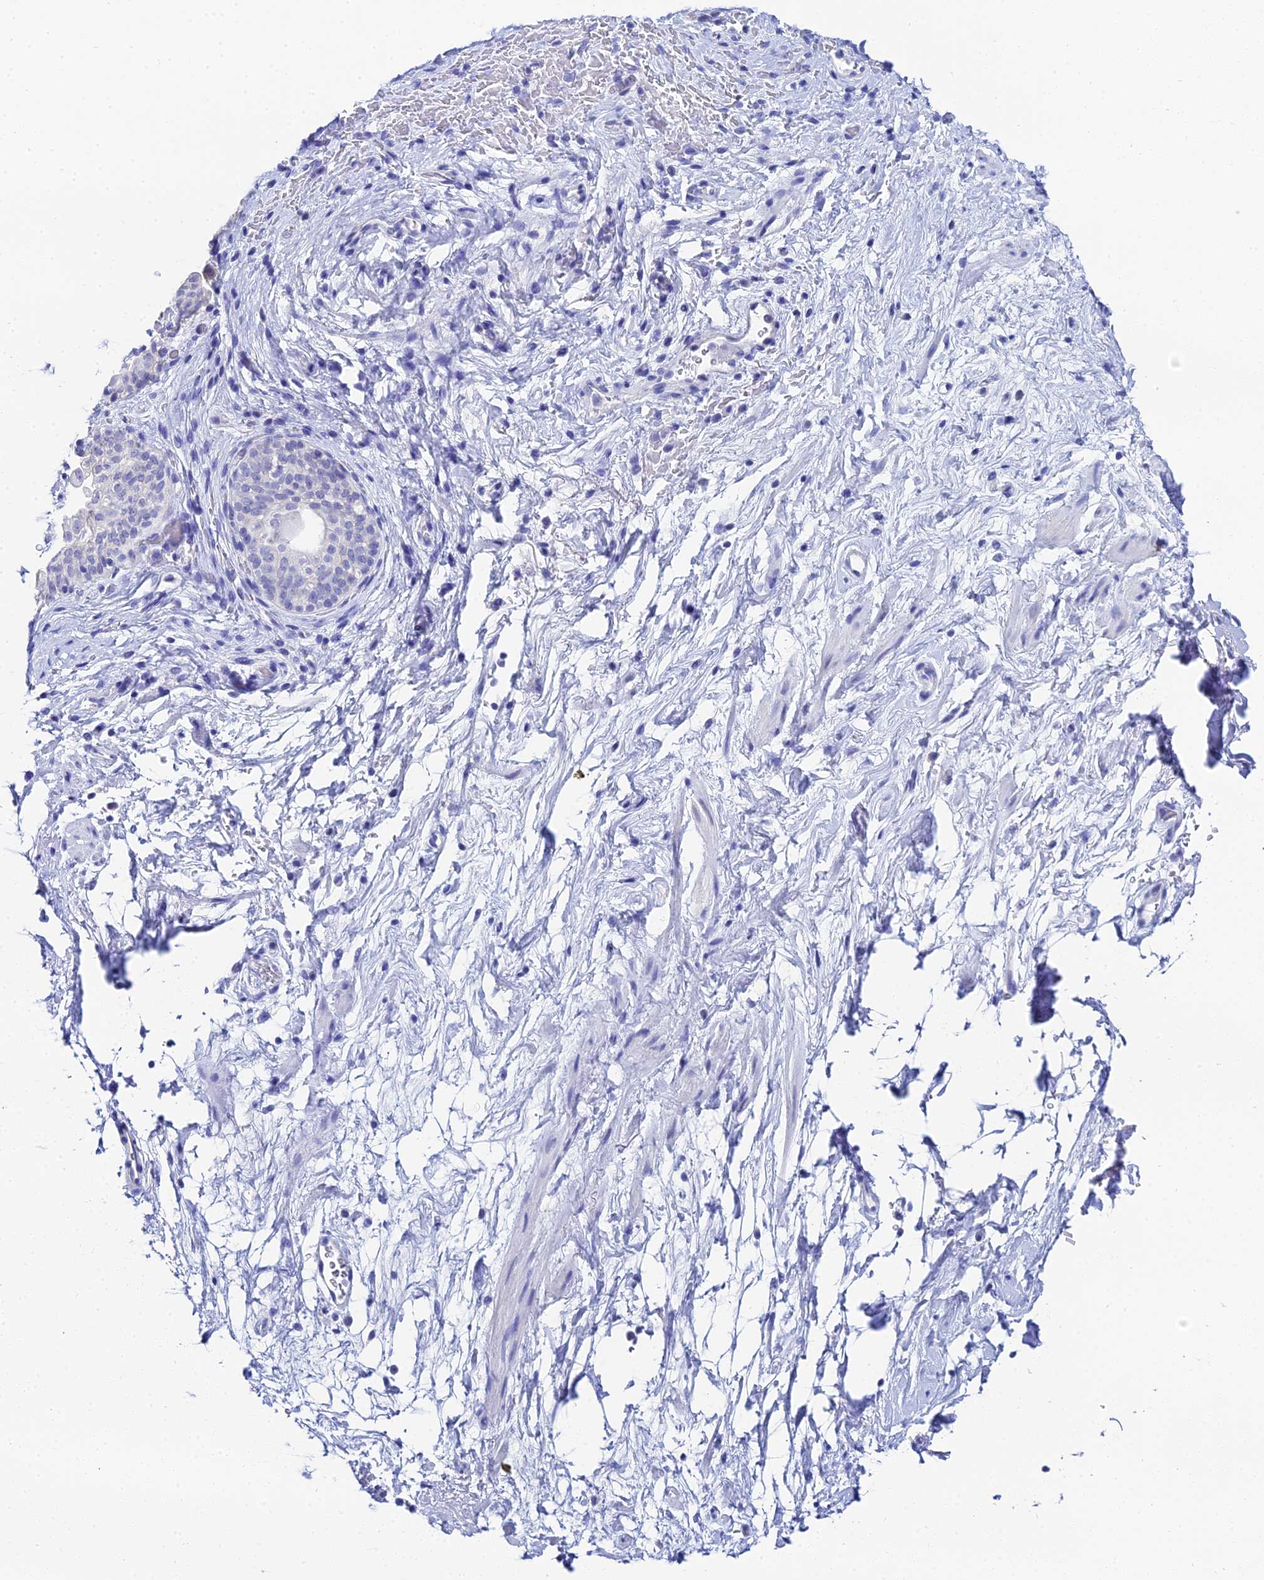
{"staining": {"intensity": "negative", "quantity": "none", "location": "none"}, "tissue": "smooth muscle", "cell_type": "Smooth muscle cells", "image_type": "normal", "snomed": [{"axis": "morphology", "description": "Normal tissue, NOS"}, {"axis": "topography", "description": "Smooth muscle"}, {"axis": "topography", "description": "Peripheral nerve tissue"}], "caption": "High magnification brightfield microscopy of normal smooth muscle stained with DAB (3,3'-diaminobenzidine) (brown) and counterstained with hematoxylin (blue): smooth muscle cells show no significant staining.", "gene": "OCM2", "patient": {"sex": "male", "age": 69}}